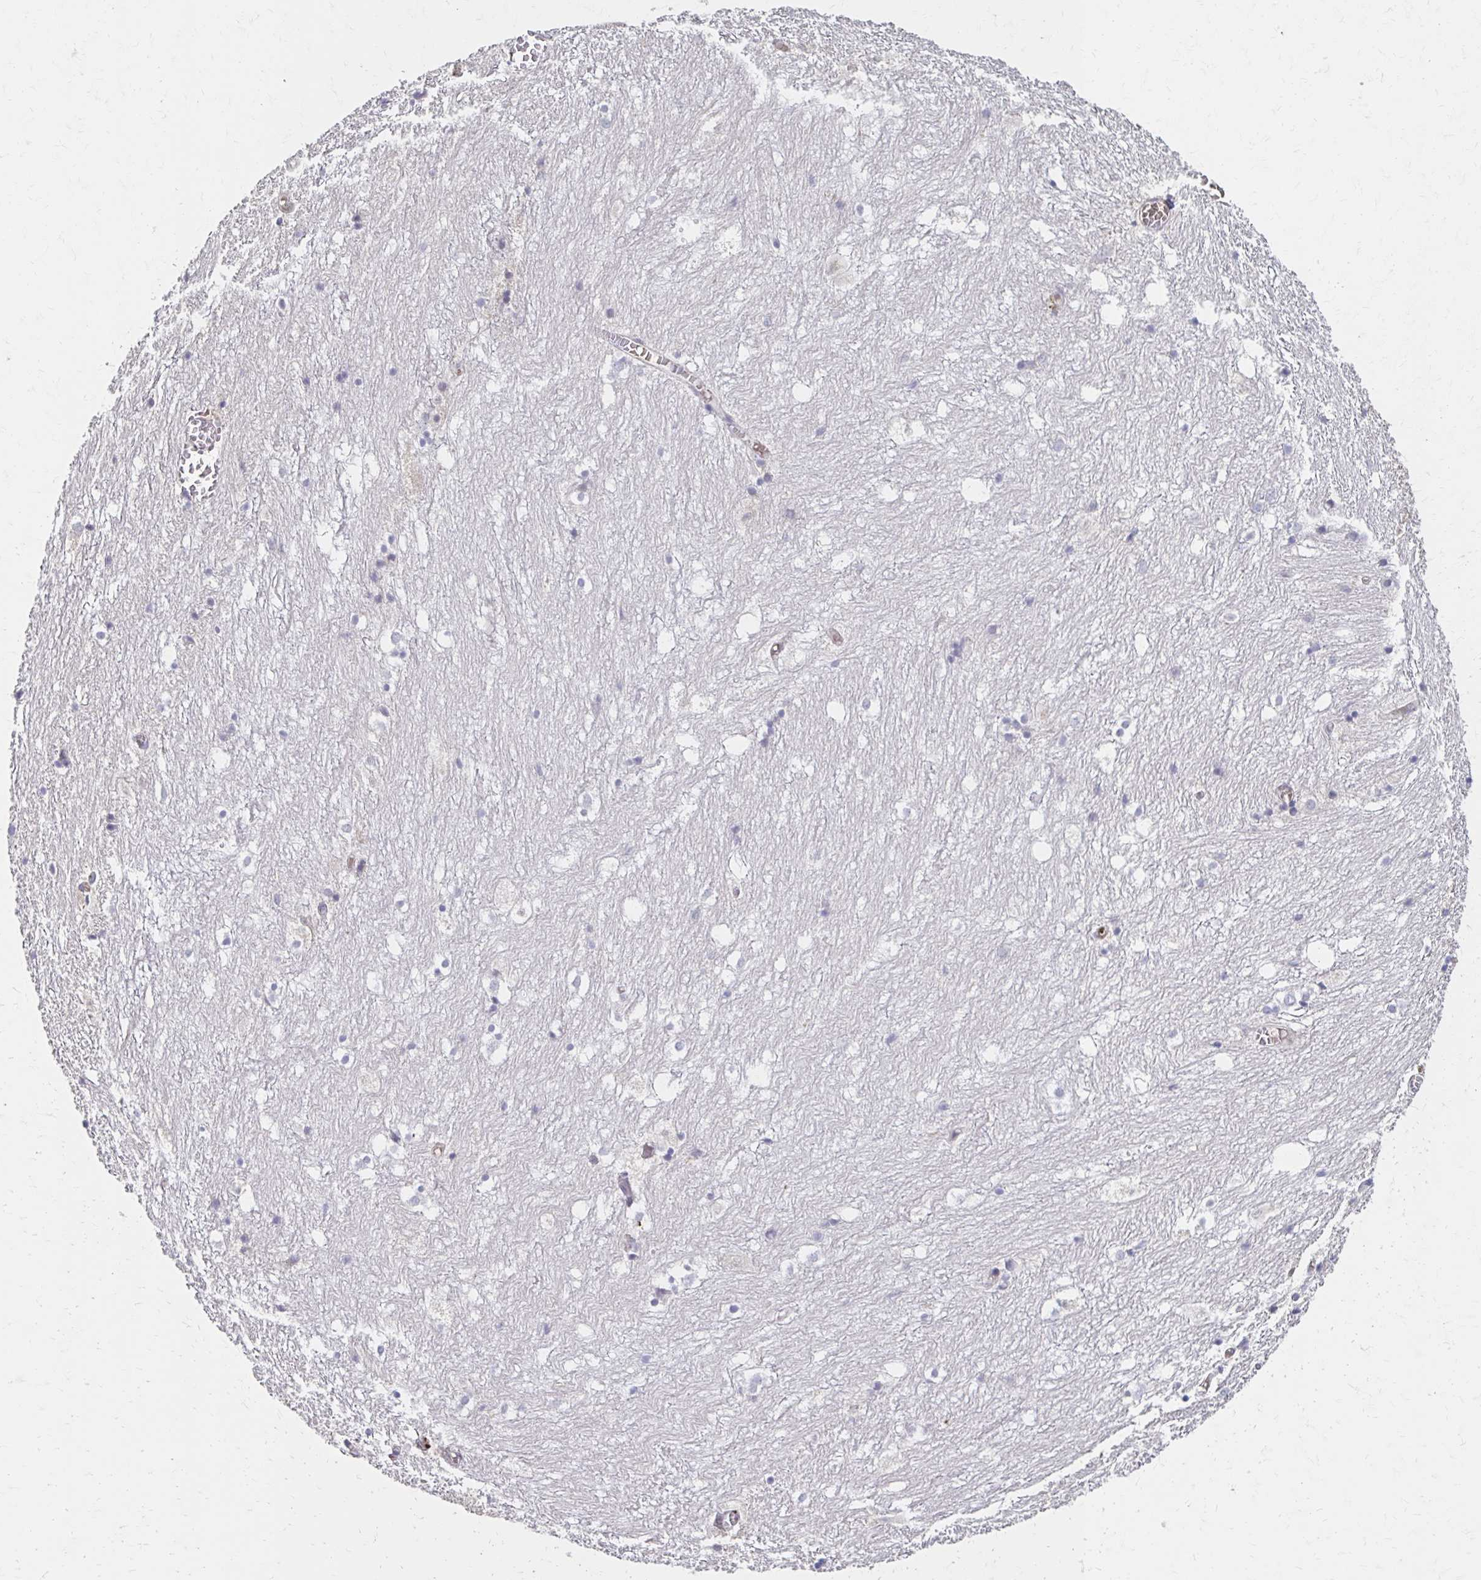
{"staining": {"intensity": "negative", "quantity": "none", "location": "none"}, "tissue": "hippocampus", "cell_type": "Glial cells", "image_type": "normal", "snomed": [{"axis": "morphology", "description": "Normal tissue, NOS"}, {"axis": "topography", "description": "Hippocampus"}], "caption": "This is an immunohistochemistry image of unremarkable human hippocampus. There is no staining in glial cells.", "gene": "HMGCS2", "patient": {"sex": "female", "age": 52}}